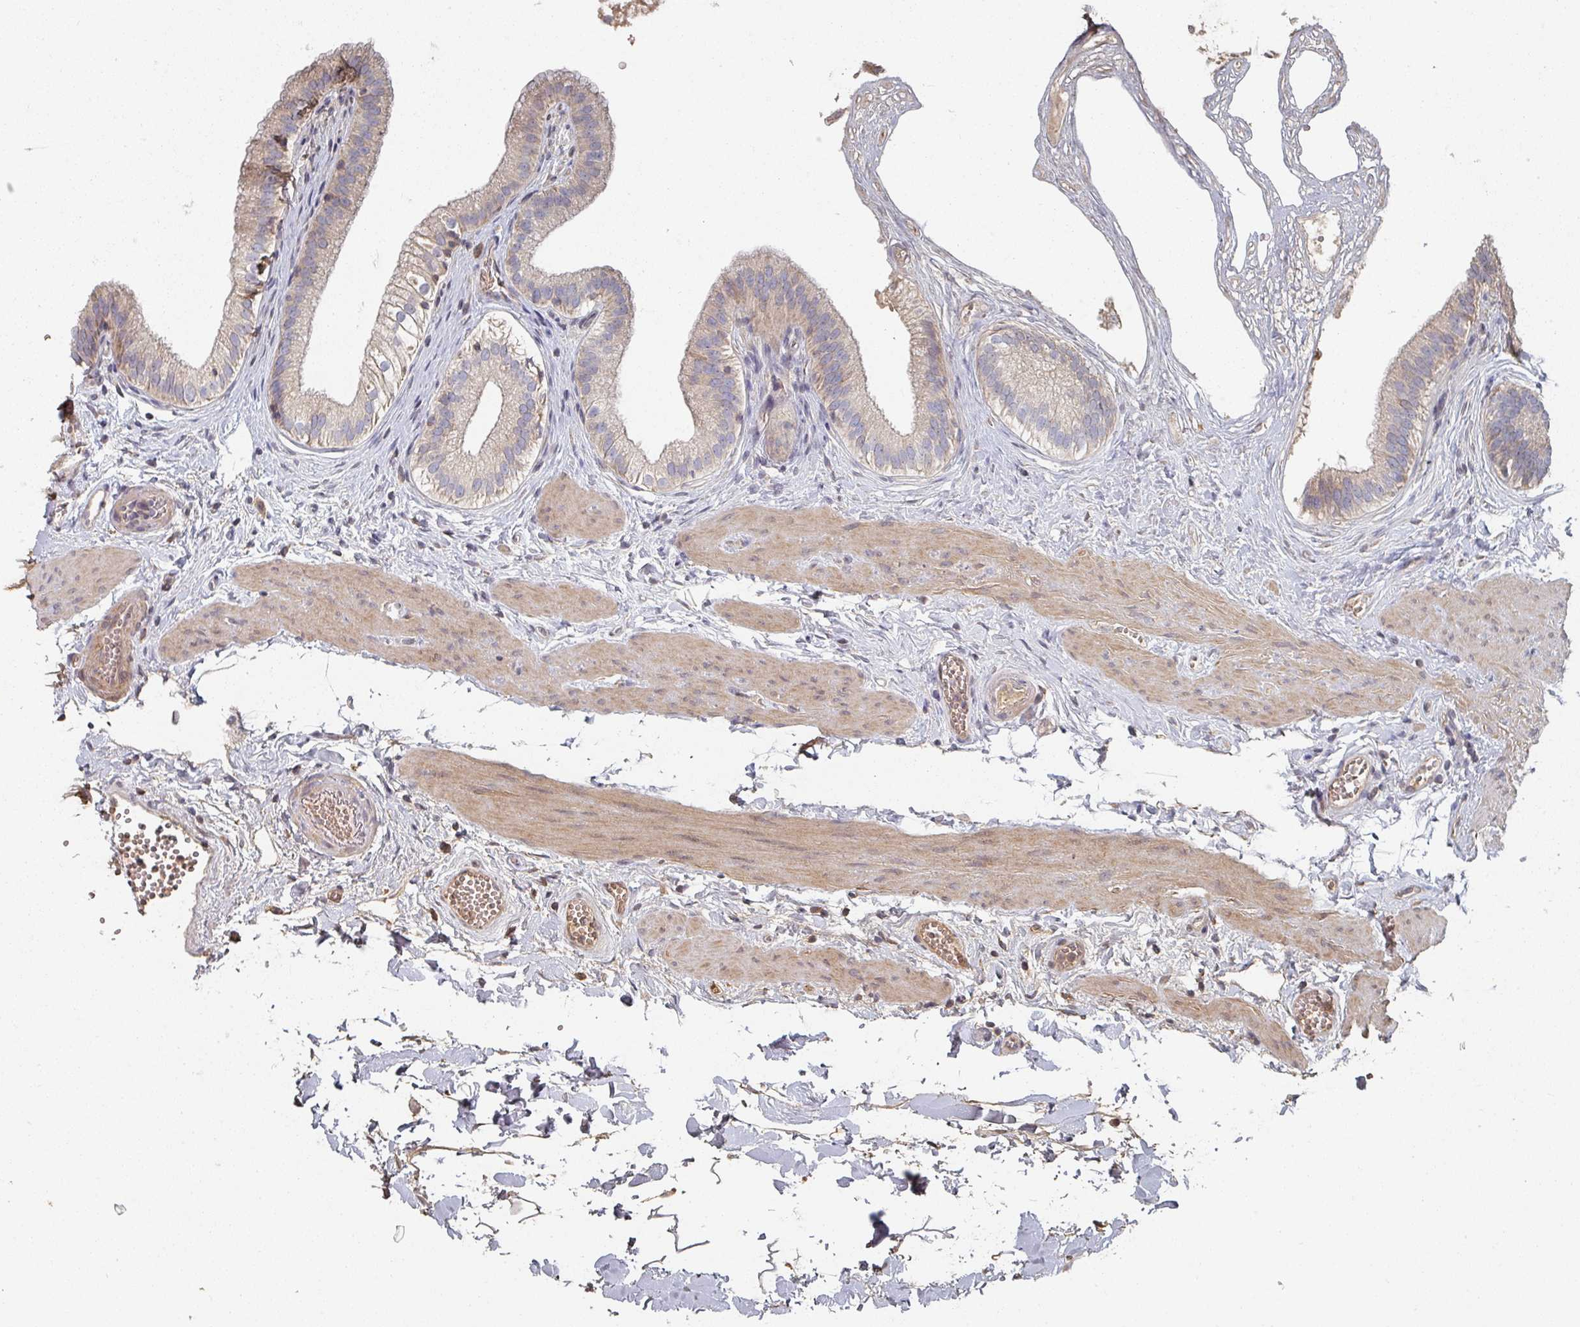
{"staining": {"intensity": "weak", "quantity": ">75%", "location": "cytoplasmic/membranous"}, "tissue": "gallbladder", "cell_type": "Glandular cells", "image_type": "normal", "snomed": [{"axis": "morphology", "description": "Normal tissue, NOS"}, {"axis": "topography", "description": "Gallbladder"}], "caption": "Immunohistochemical staining of benign gallbladder displays low levels of weak cytoplasmic/membranous staining in approximately >75% of glandular cells.", "gene": "ENSG00000249773", "patient": {"sex": "female", "age": 54}}